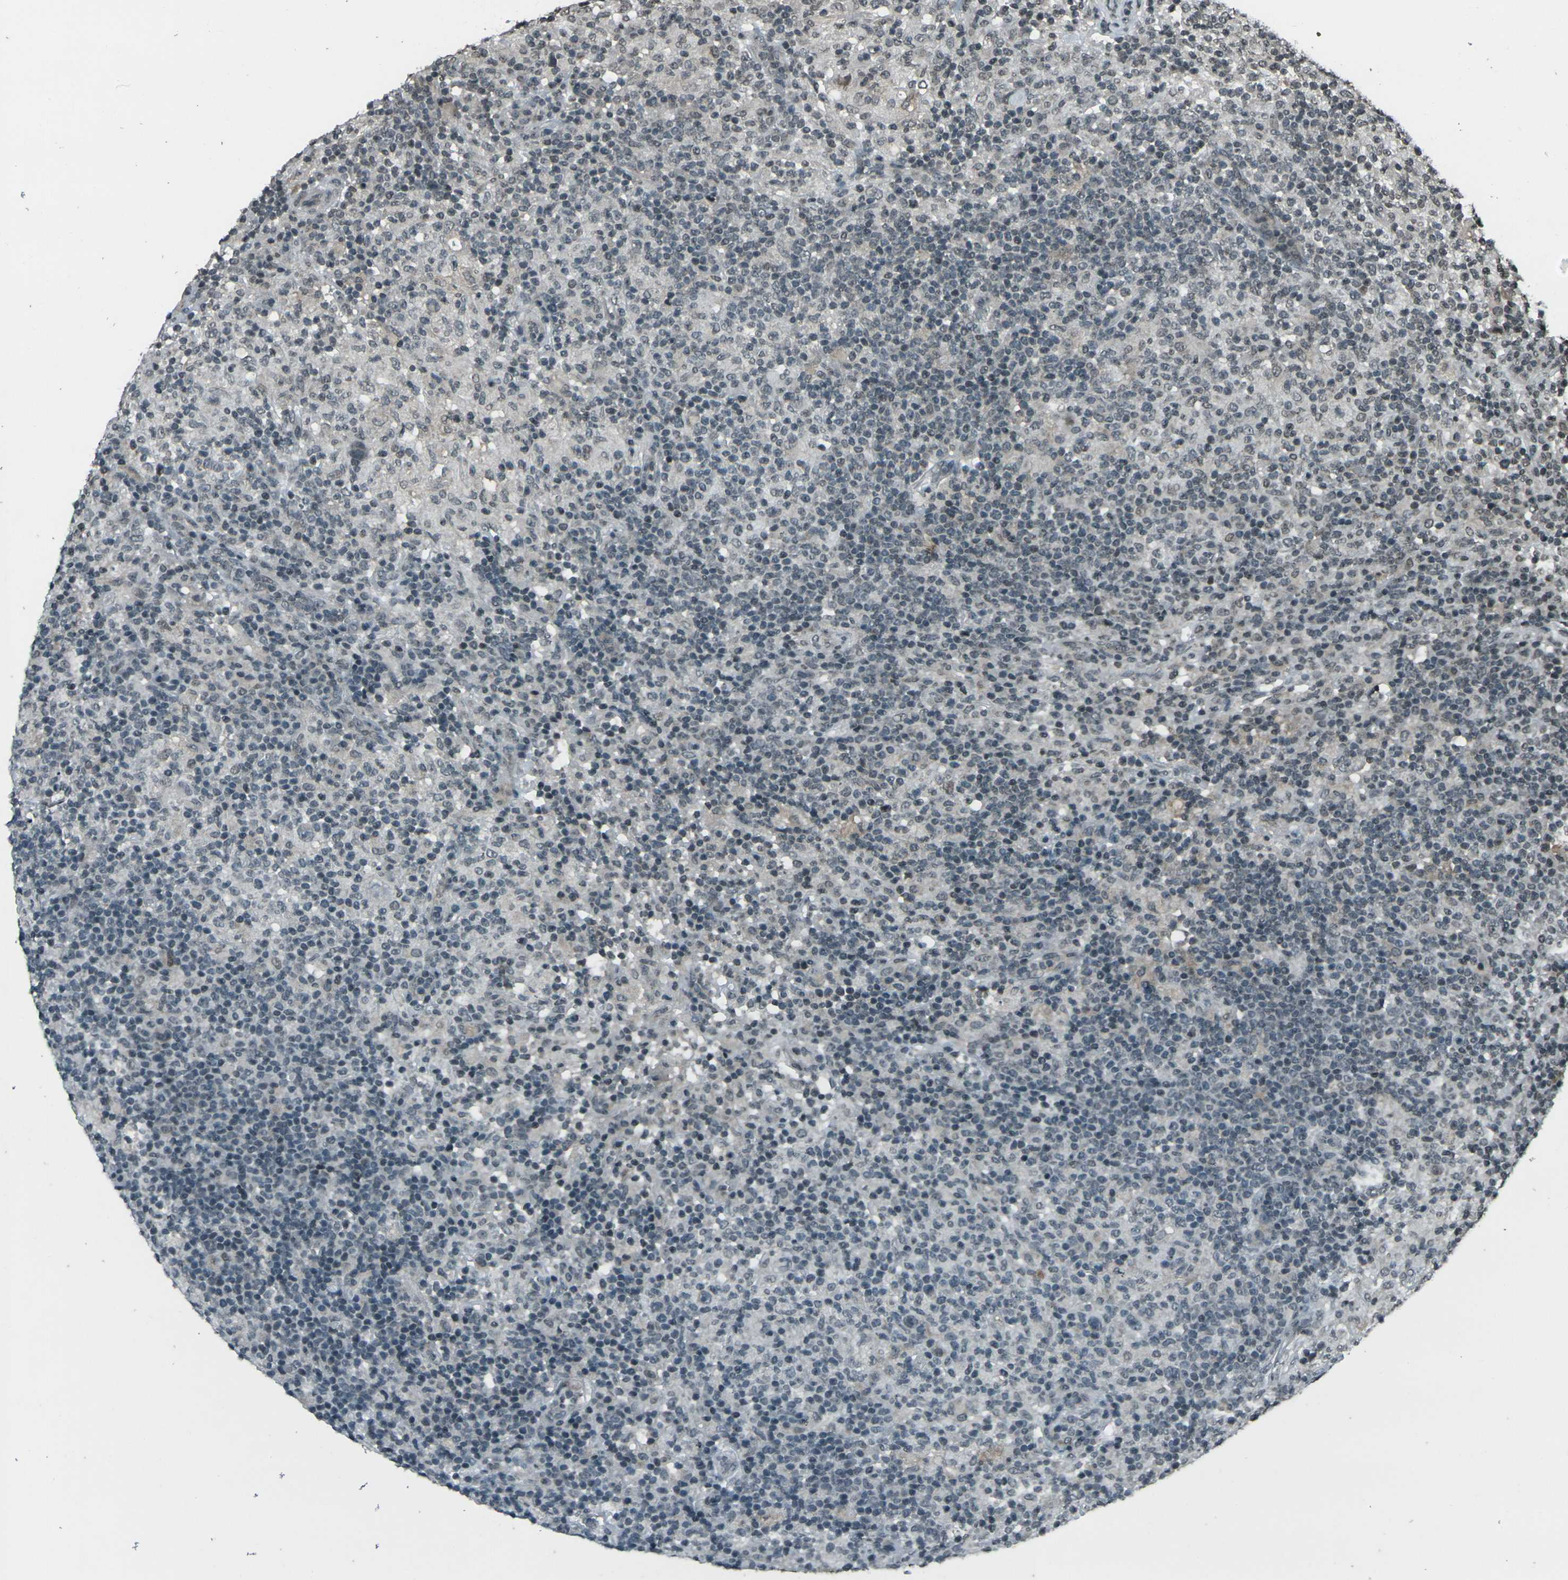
{"staining": {"intensity": "weak", "quantity": "<25%", "location": "cytoplasmic/membranous"}, "tissue": "lymphoma", "cell_type": "Tumor cells", "image_type": "cancer", "snomed": [{"axis": "morphology", "description": "Hodgkin's disease, NOS"}, {"axis": "topography", "description": "Lymph node"}], "caption": "Immunohistochemical staining of lymphoma reveals no significant positivity in tumor cells.", "gene": "PRPF8", "patient": {"sex": "male", "age": 70}}